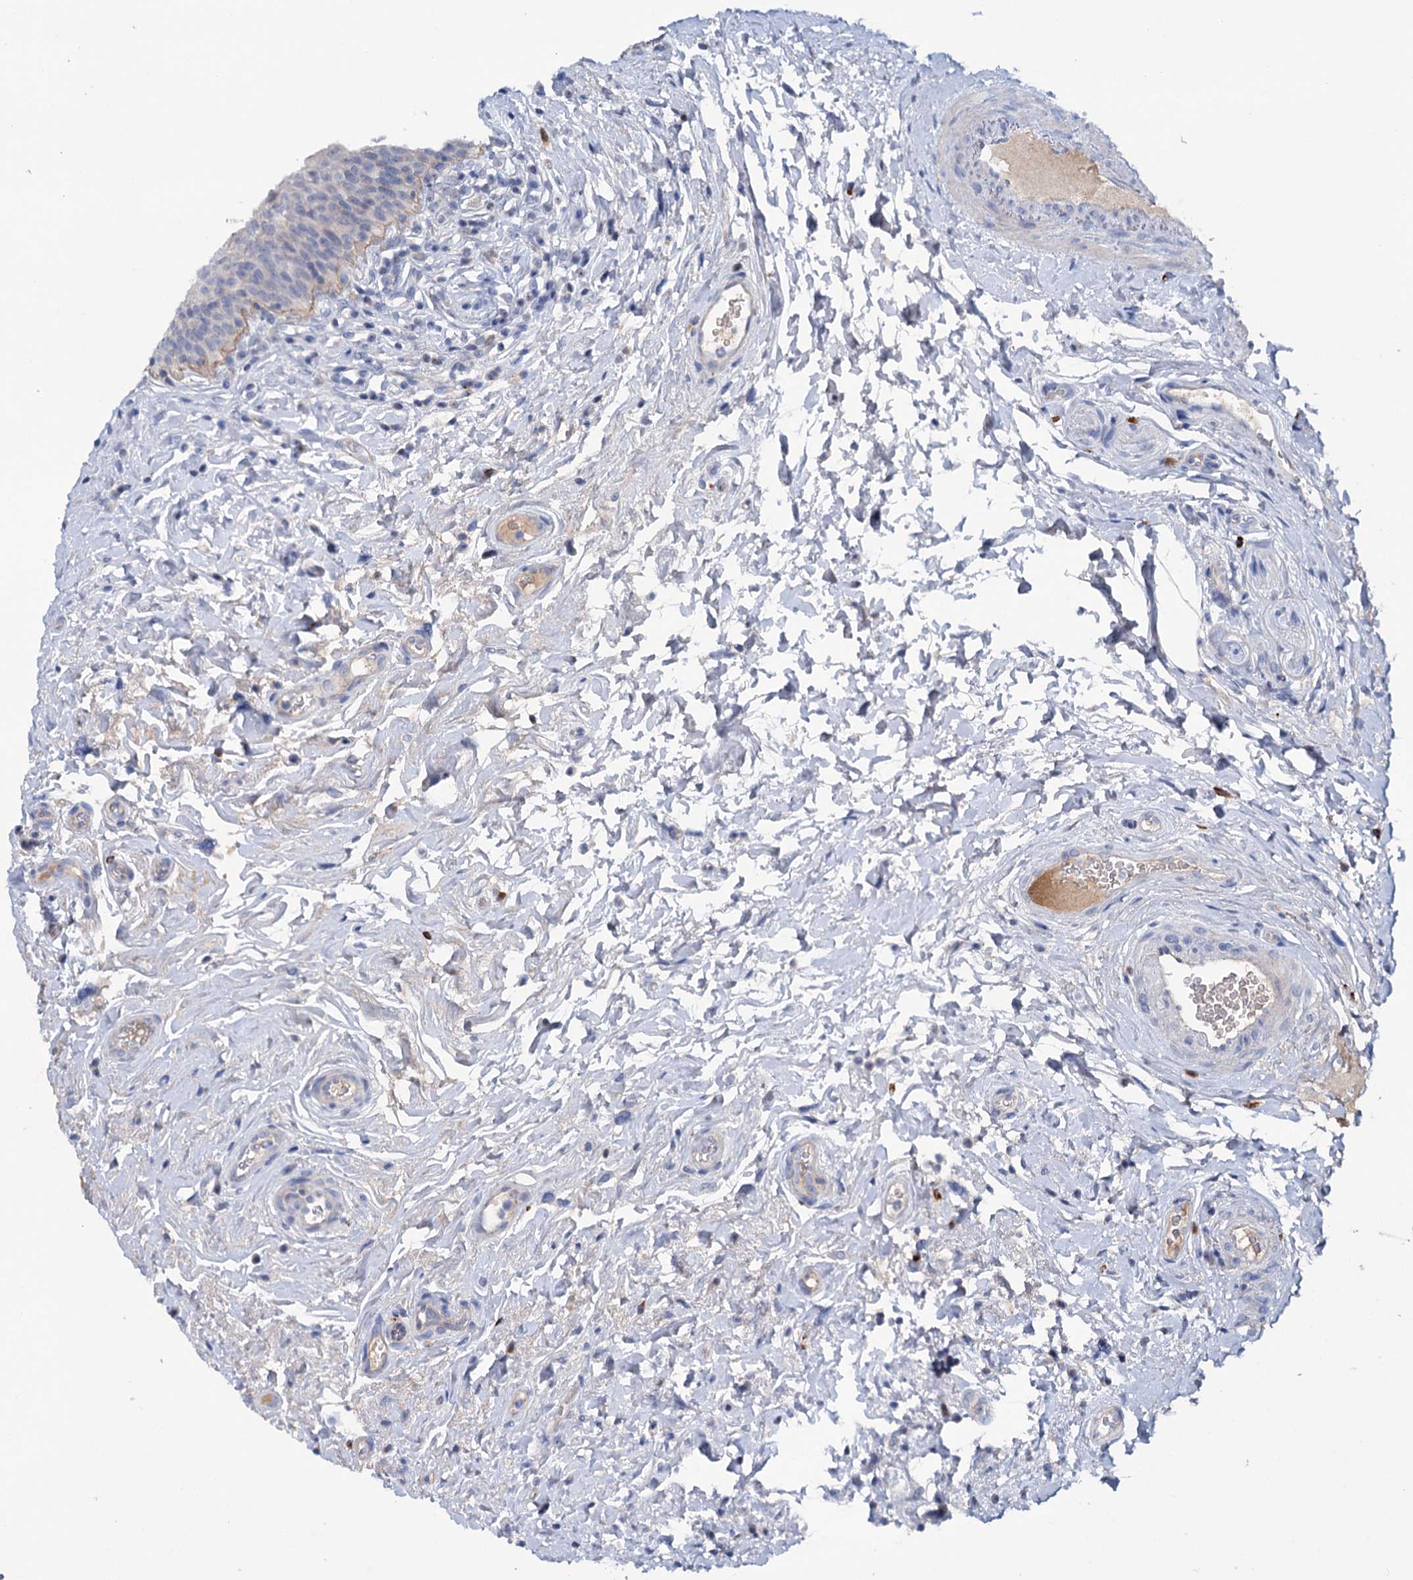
{"staining": {"intensity": "negative", "quantity": "none", "location": "none"}, "tissue": "urinary bladder", "cell_type": "Urothelial cells", "image_type": "normal", "snomed": [{"axis": "morphology", "description": "Normal tissue, NOS"}, {"axis": "topography", "description": "Urinary bladder"}], "caption": "A high-resolution photomicrograph shows IHC staining of unremarkable urinary bladder, which displays no significant expression in urothelial cells.", "gene": "FAM111B", "patient": {"sex": "male", "age": 83}}